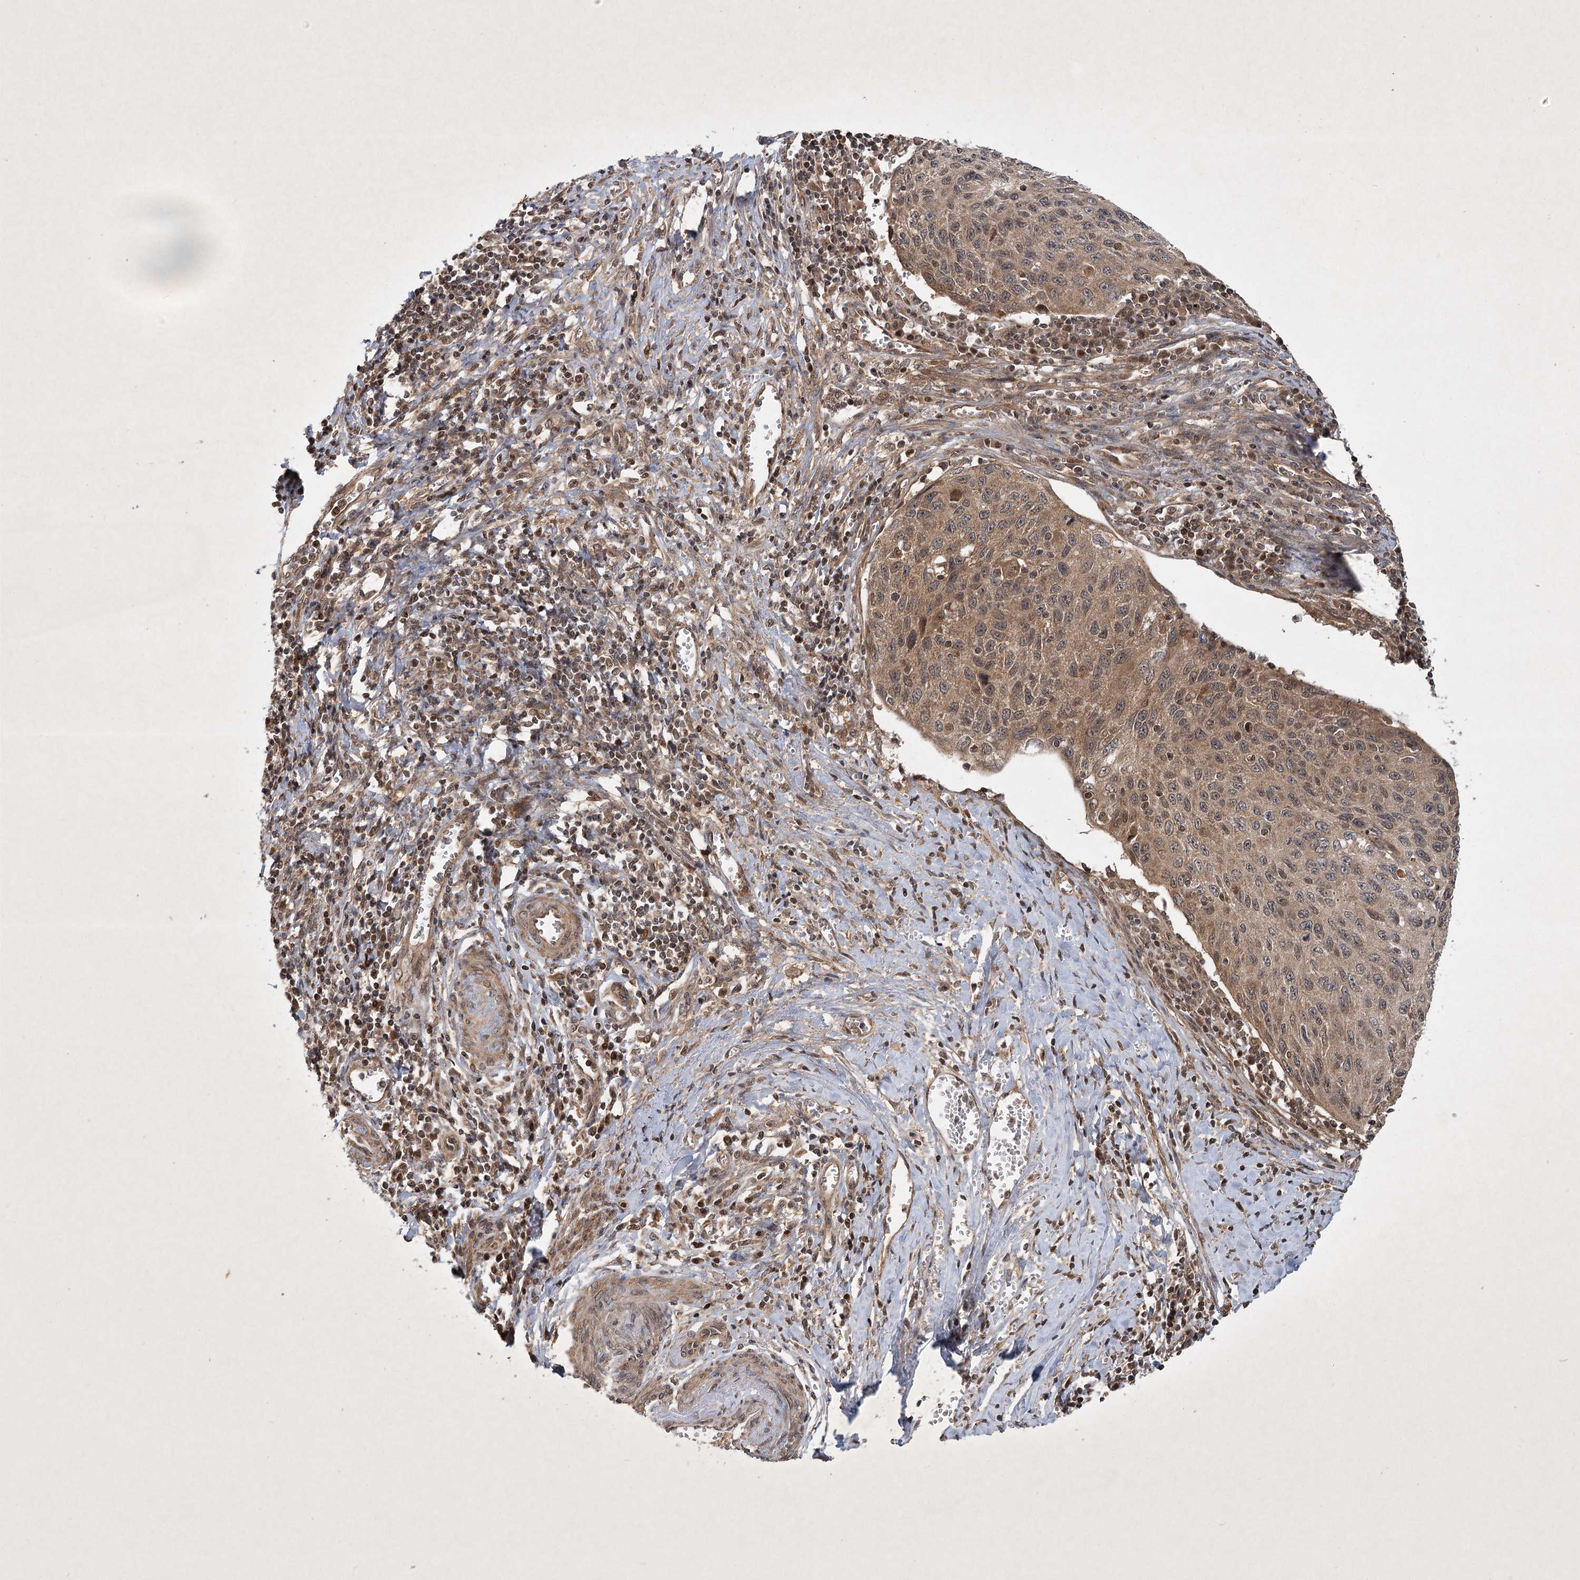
{"staining": {"intensity": "moderate", "quantity": ">75%", "location": "cytoplasmic/membranous"}, "tissue": "cervical cancer", "cell_type": "Tumor cells", "image_type": "cancer", "snomed": [{"axis": "morphology", "description": "Squamous cell carcinoma, NOS"}, {"axis": "topography", "description": "Cervix"}], "caption": "An IHC histopathology image of neoplastic tissue is shown. Protein staining in brown shows moderate cytoplasmic/membranous positivity in cervical cancer within tumor cells. Using DAB (brown) and hematoxylin (blue) stains, captured at high magnification using brightfield microscopy.", "gene": "INSIG2", "patient": {"sex": "female", "age": 53}}